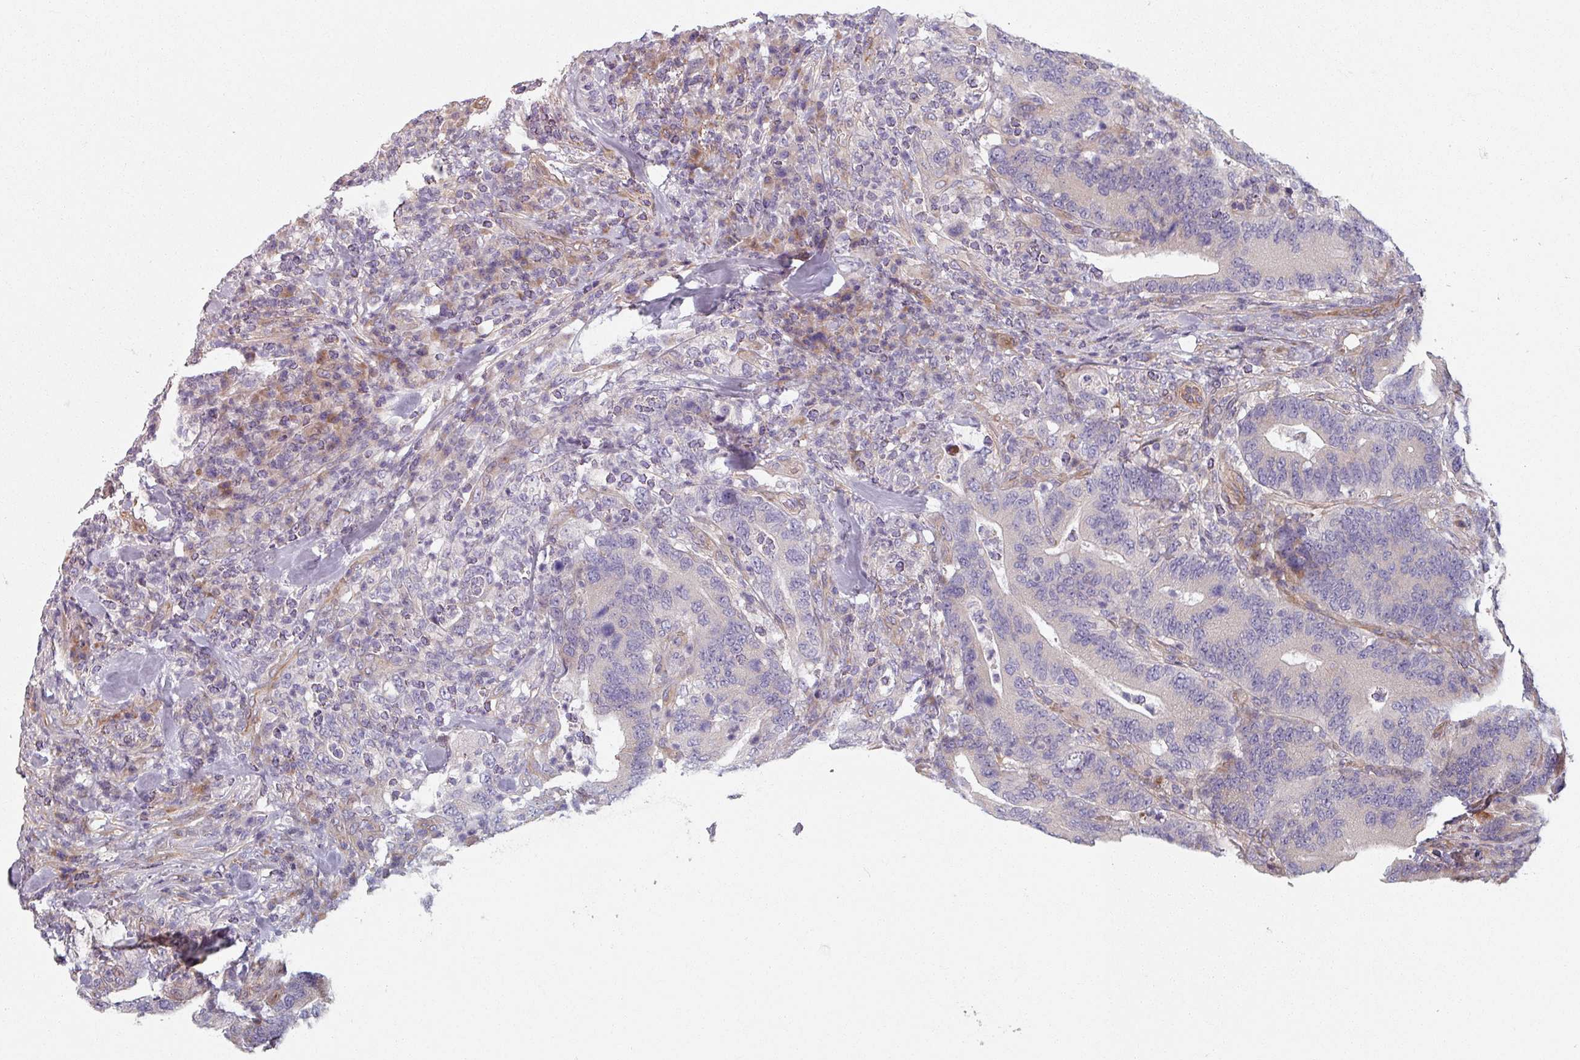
{"staining": {"intensity": "moderate", "quantity": "<25%", "location": "cytoplasmic/membranous"}, "tissue": "colorectal cancer", "cell_type": "Tumor cells", "image_type": "cancer", "snomed": [{"axis": "morphology", "description": "Adenocarcinoma, NOS"}, {"axis": "topography", "description": "Colon"}], "caption": "Human colorectal adenocarcinoma stained for a protein (brown) shows moderate cytoplasmic/membranous positive positivity in about <25% of tumor cells.", "gene": "C4BPB", "patient": {"sex": "female", "age": 66}}